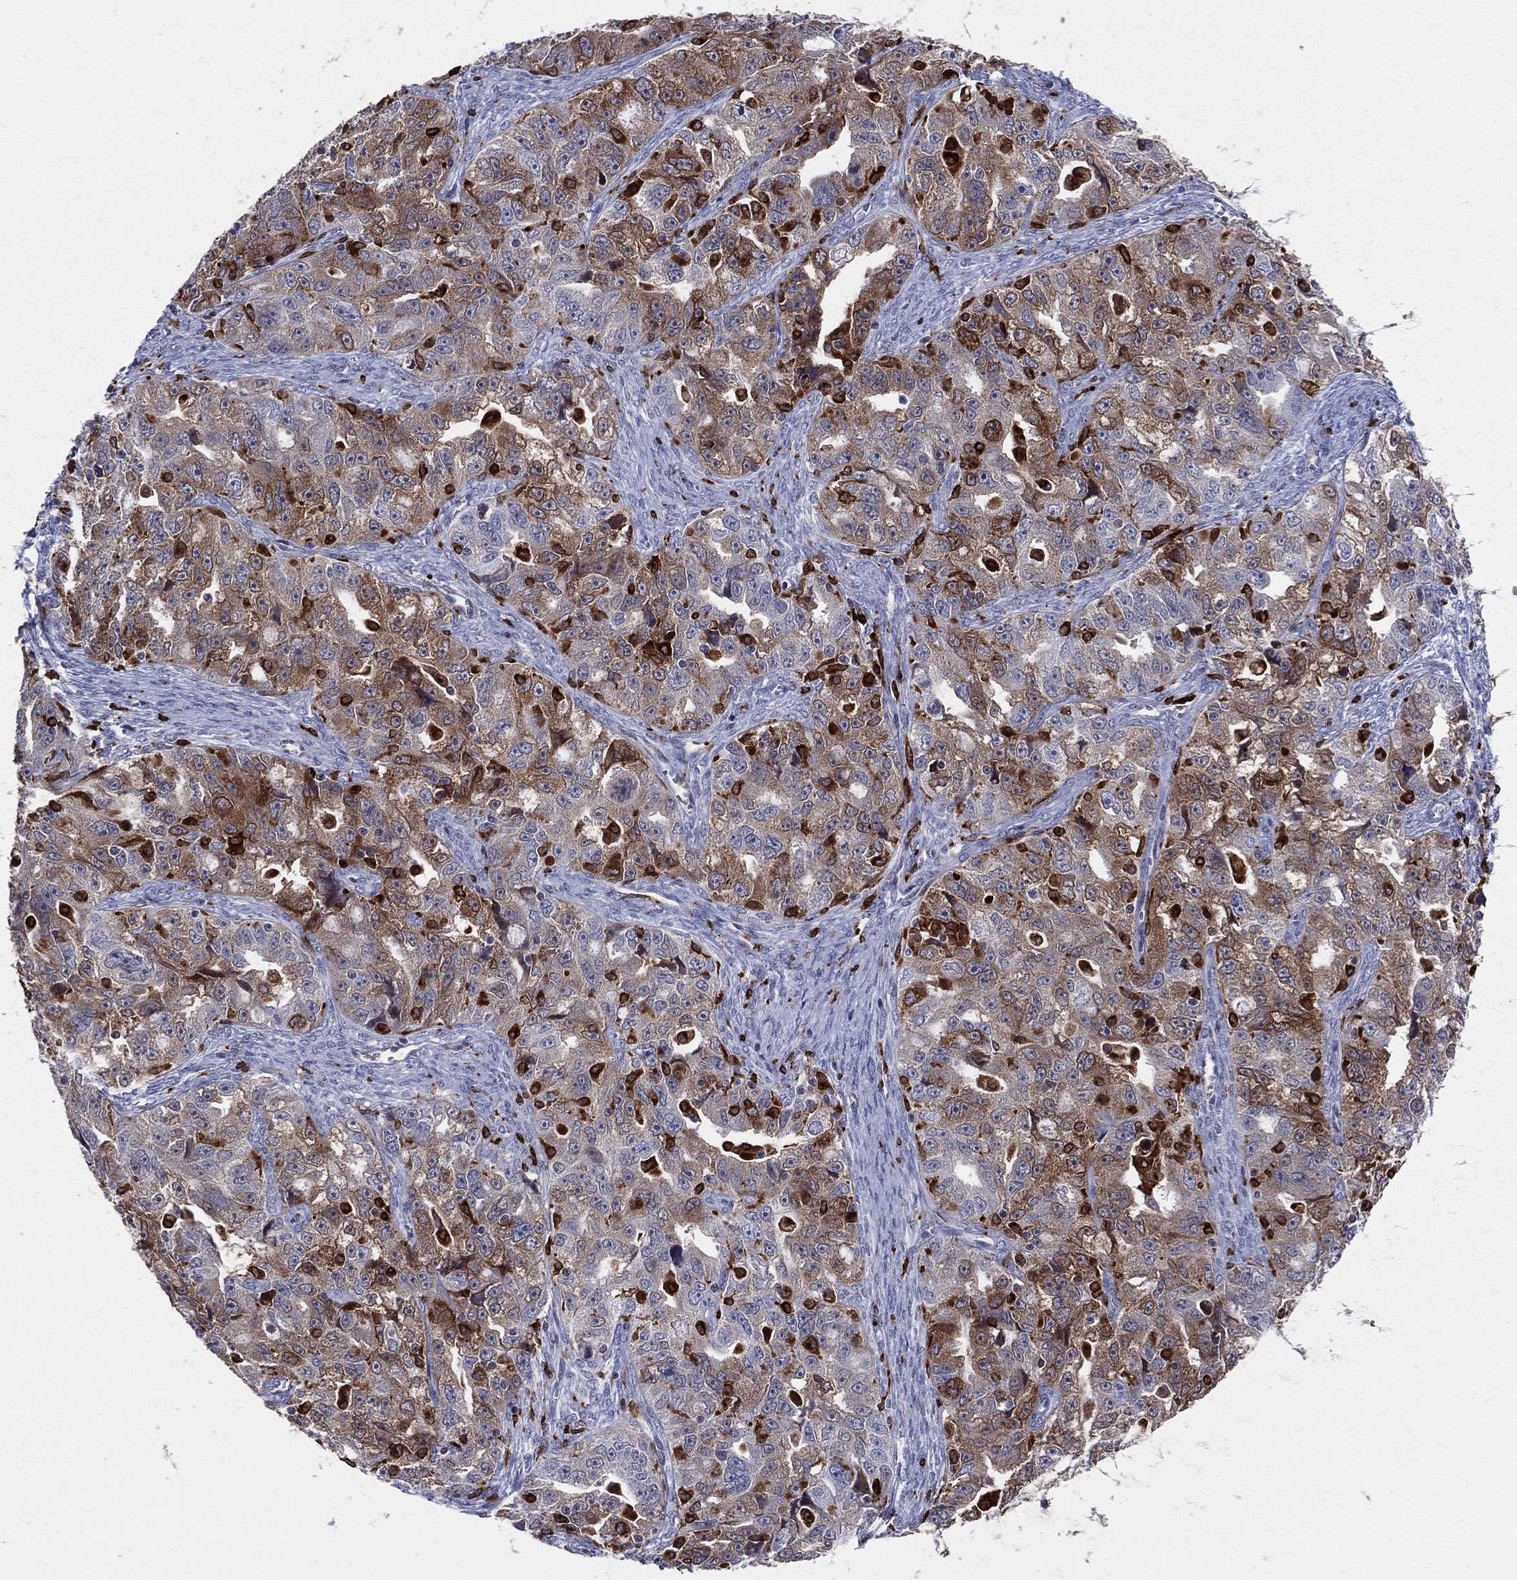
{"staining": {"intensity": "moderate", "quantity": ">75%", "location": "cytoplasmic/membranous"}, "tissue": "ovarian cancer", "cell_type": "Tumor cells", "image_type": "cancer", "snomed": [{"axis": "morphology", "description": "Cystadenocarcinoma, serous, NOS"}, {"axis": "topography", "description": "Ovary"}], "caption": "Immunohistochemistry (IHC) histopathology image of neoplastic tissue: human ovarian cancer (serous cystadenocarcinoma) stained using immunohistochemistry (IHC) displays medium levels of moderate protein expression localized specifically in the cytoplasmic/membranous of tumor cells, appearing as a cytoplasmic/membranous brown color.", "gene": "CD74", "patient": {"sex": "female", "age": 51}}